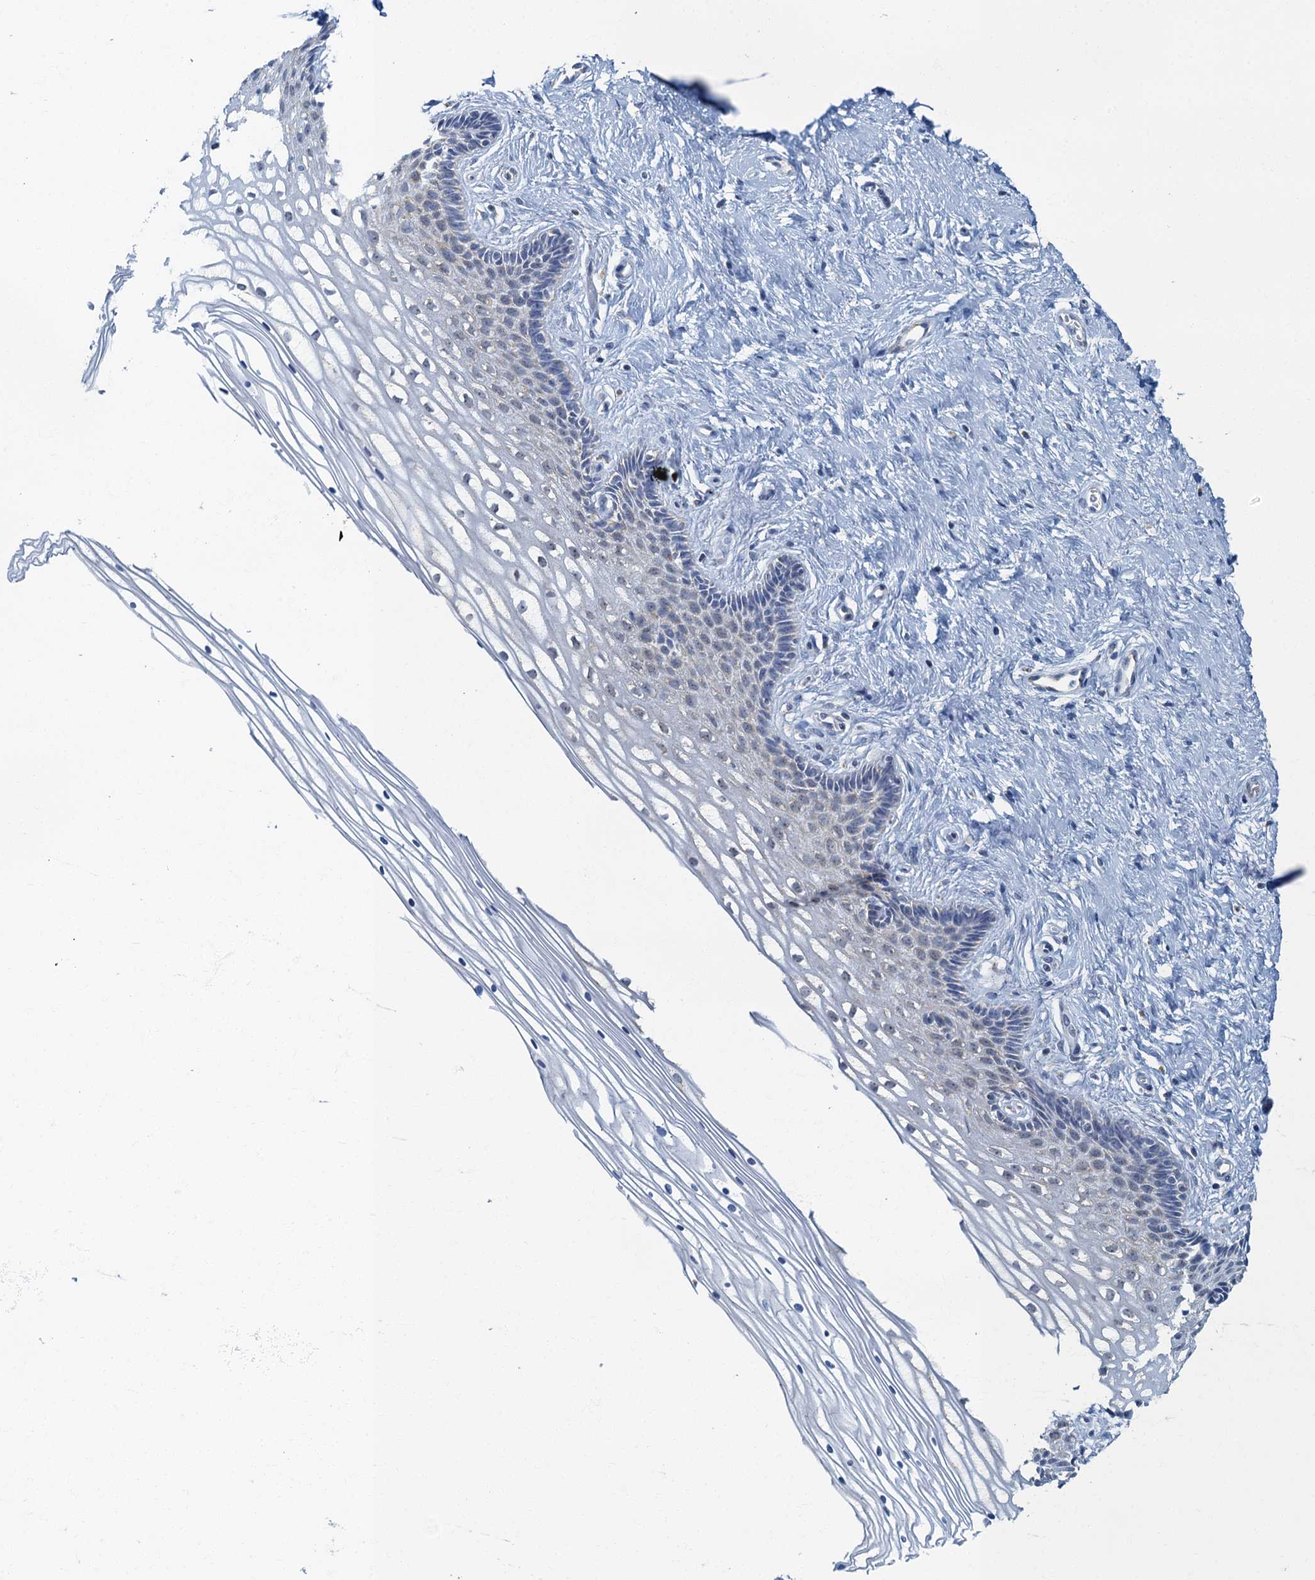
{"staining": {"intensity": "negative", "quantity": "none", "location": "none"}, "tissue": "cervix", "cell_type": "Glandular cells", "image_type": "normal", "snomed": [{"axis": "morphology", "description": "Normal tissue, NOS"}, {"axis": "topography", "description": "Cervix"}], "caption": "The immunohistochemistry histopathology image has no significant staining in glandular cells of cervix.", "gene": "RAD9B", "patient": {"sex": "female", "age": 33}}